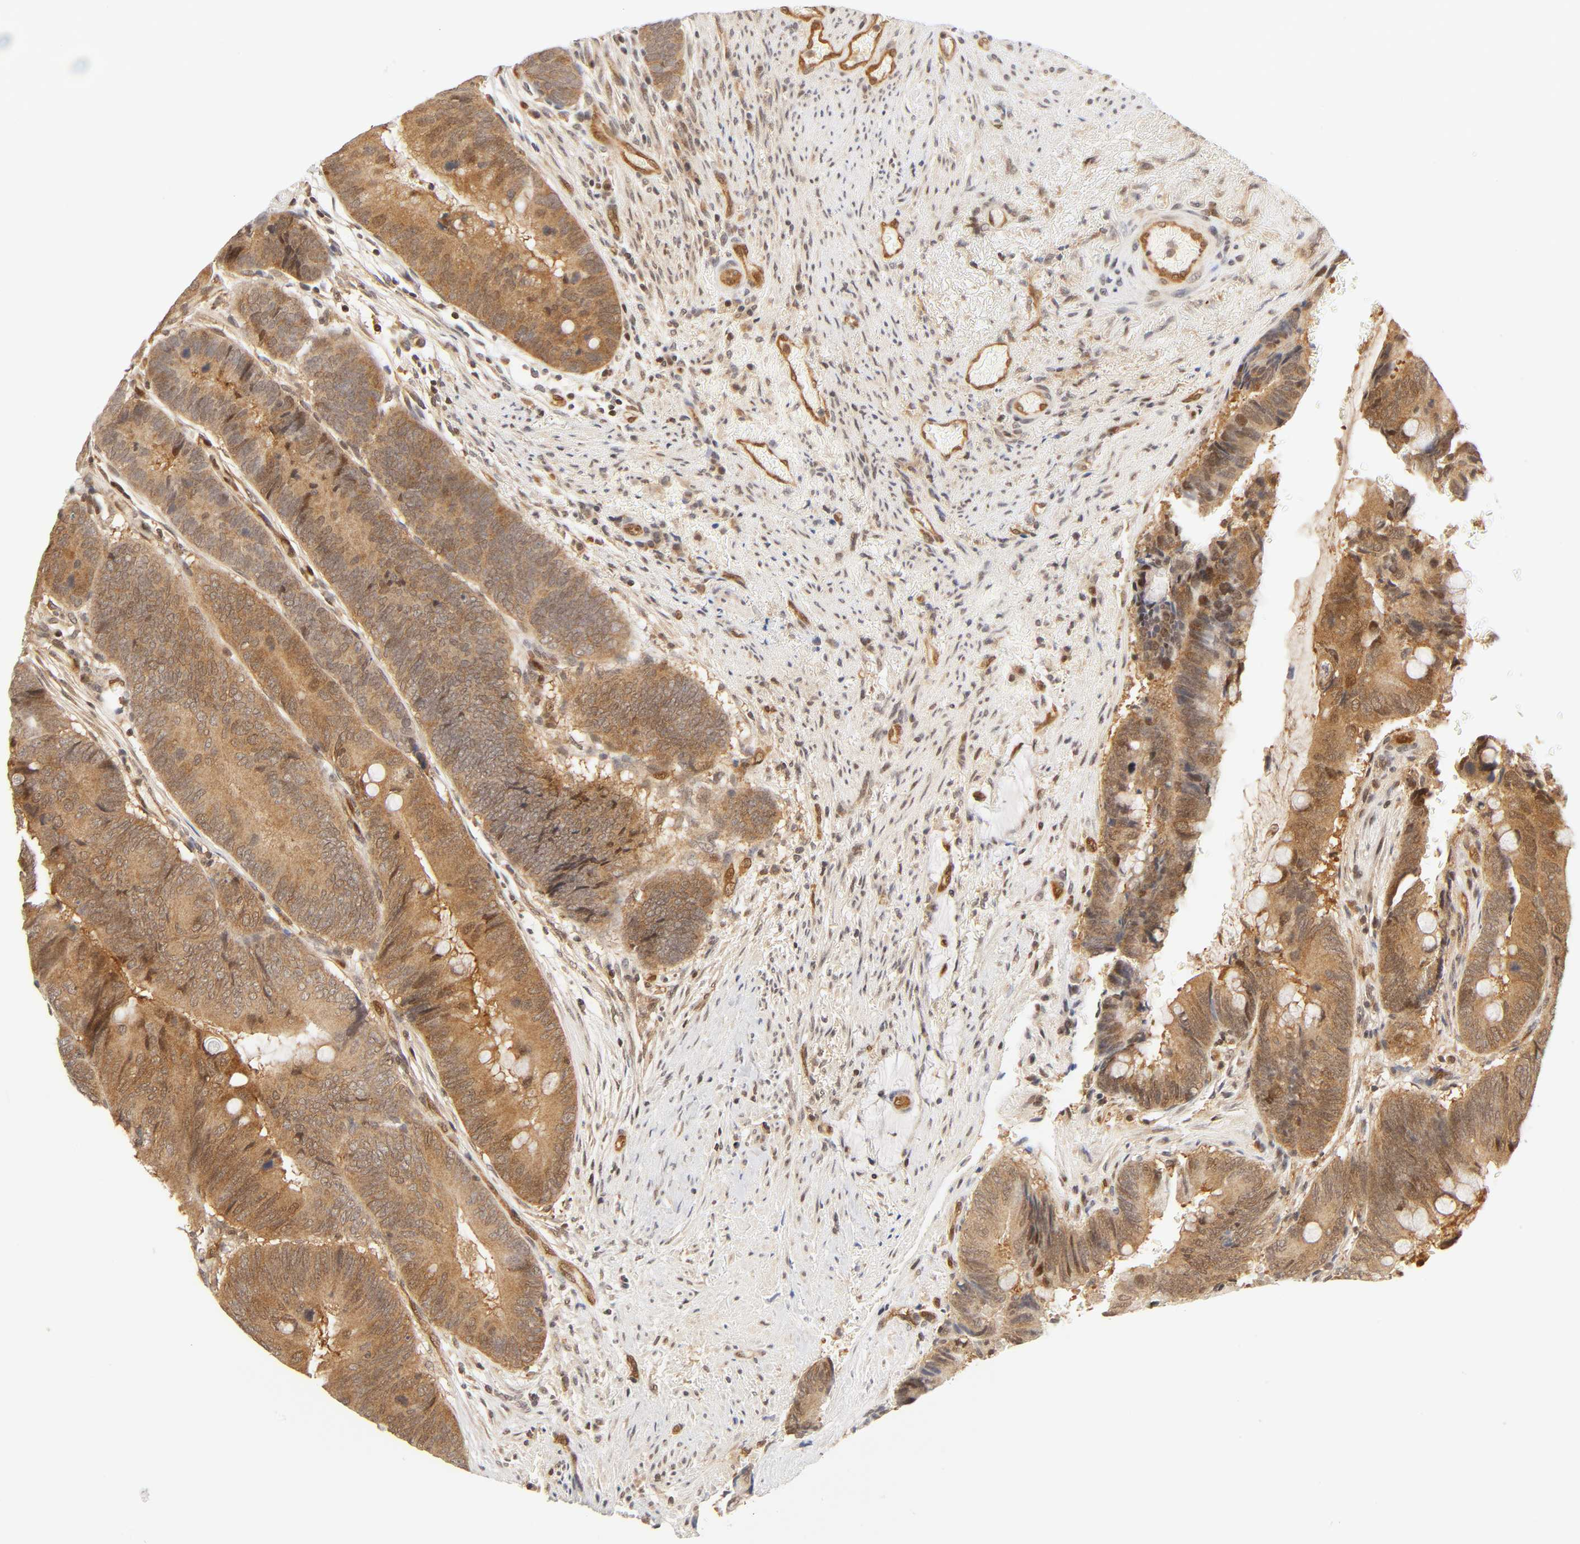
{"staining": {"intensity": "moderate", "quantity": ">75%", "location": "cytoplasmic/membranous,nuclear"}, "tissue": "colorectal cancer", "cell_type": "Tumor cells", "image_type": "cancer", "snomed": [{"axis": "morphology", "description": "Normal tissue, NOS"}, {"axis": "morphology", "description": "Adenocarcinoma, NOS"}, {"axis": "topography", "description": "Rectum"}], "caption": "This histopathology image exhibits adenocarcinoma (colorectal) stained with immunohistochemistry to label a protein in brown. The cytoplasmic/membranous and nuclear of tumor cells show moderate positivity for the protein. Nuclei are counter-stained blue.", "gene": "CDC37", "patient": {"sex": "male", "age": 92}}